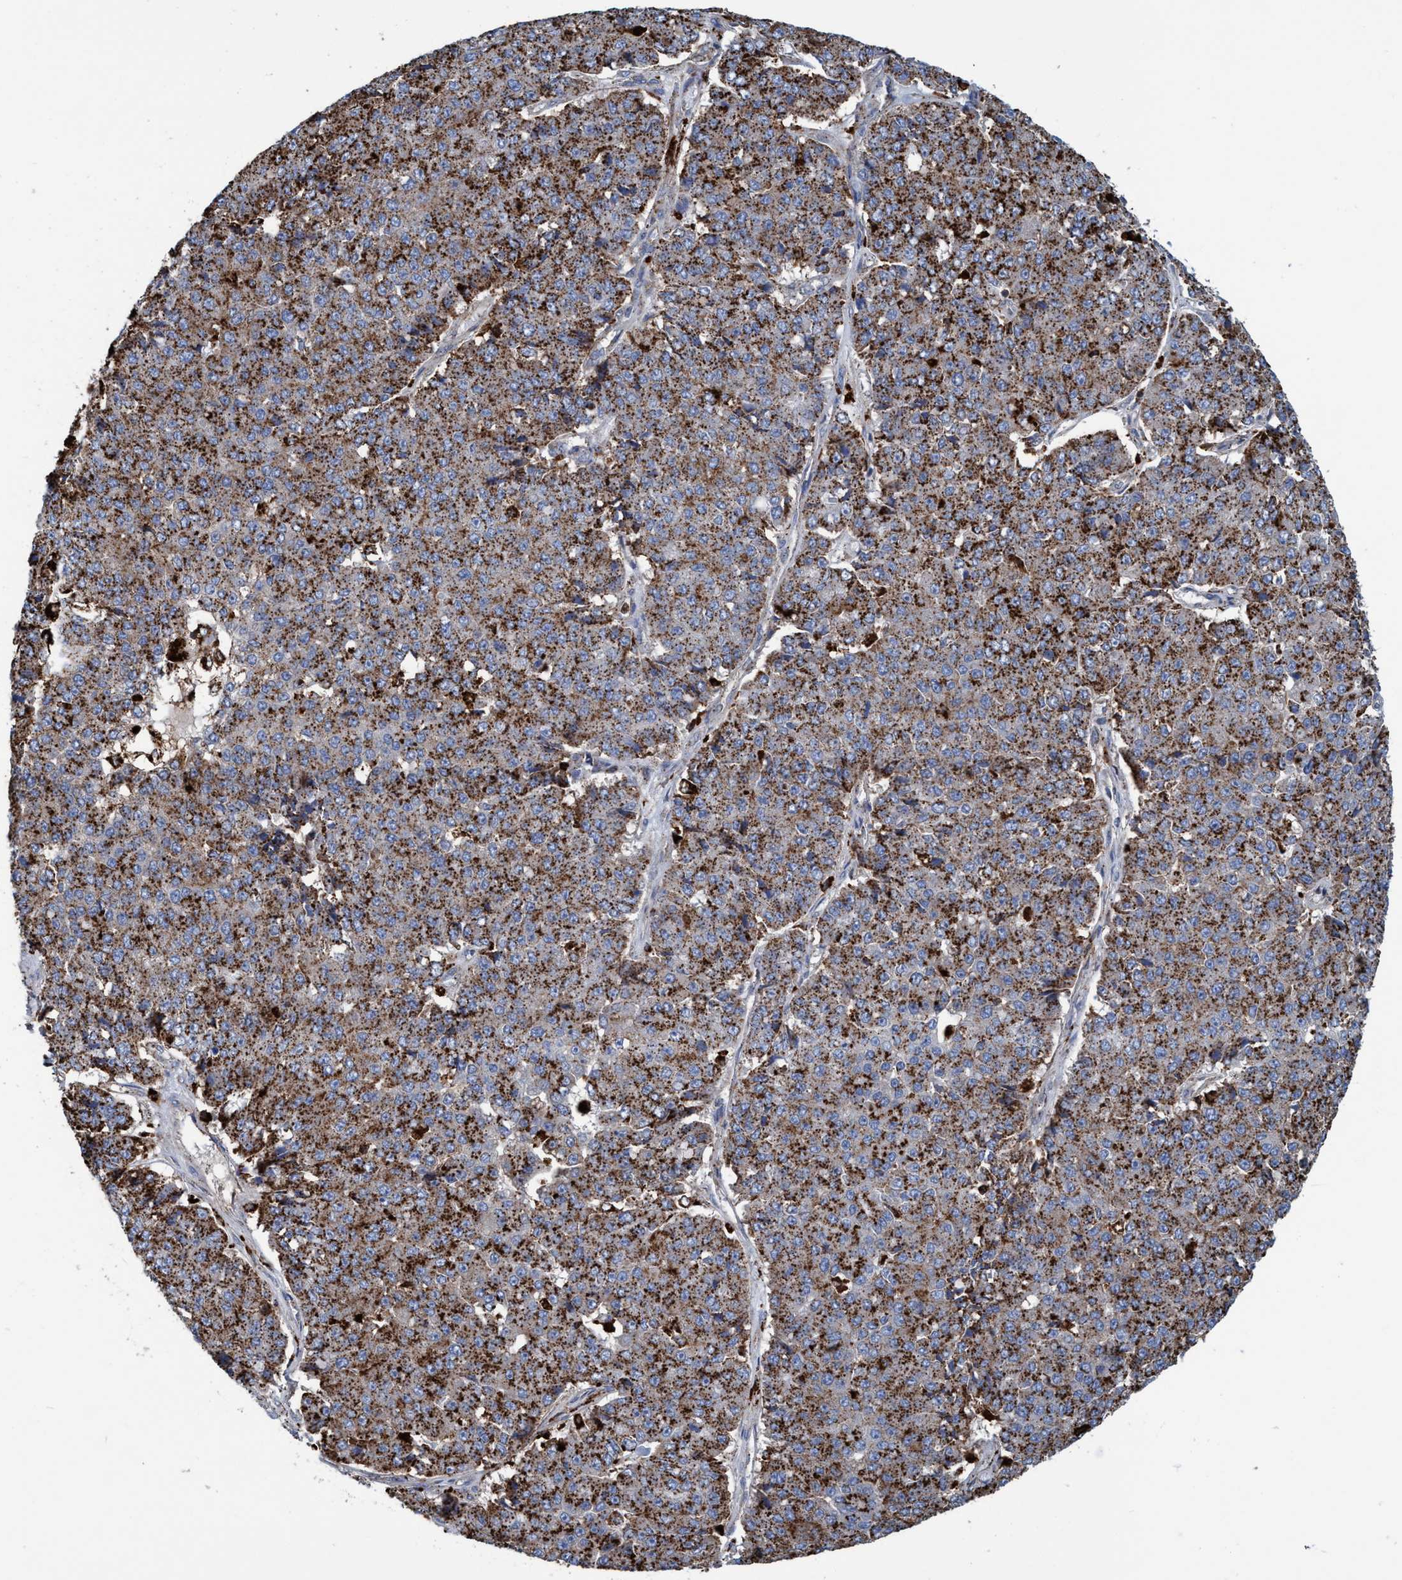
{"staining": {"intensity": "moderate", "quantity": "25%-75%", "location": "cytoplasmic/membranous"}, "tissue": "pancreatic cancer", "cell_type": "Tumor cells", "image_type": "cancer", "snomed": [{"axis": "morphology", "description": "Adenocarcinoma, NOS"}, {"axis": "topography", "description": "Pancreas"}], "caption": "Immunohistochemistry (IHC) micrograph of human pancreatic cancer stained for a protein (brown), which demonstrates medium levels of moderate cytoplasmic/membranous staining in approximately 25%-75% of tumor cells.", "gene": "TRIM65", "patient": {"sex": "male", "age": 50}}